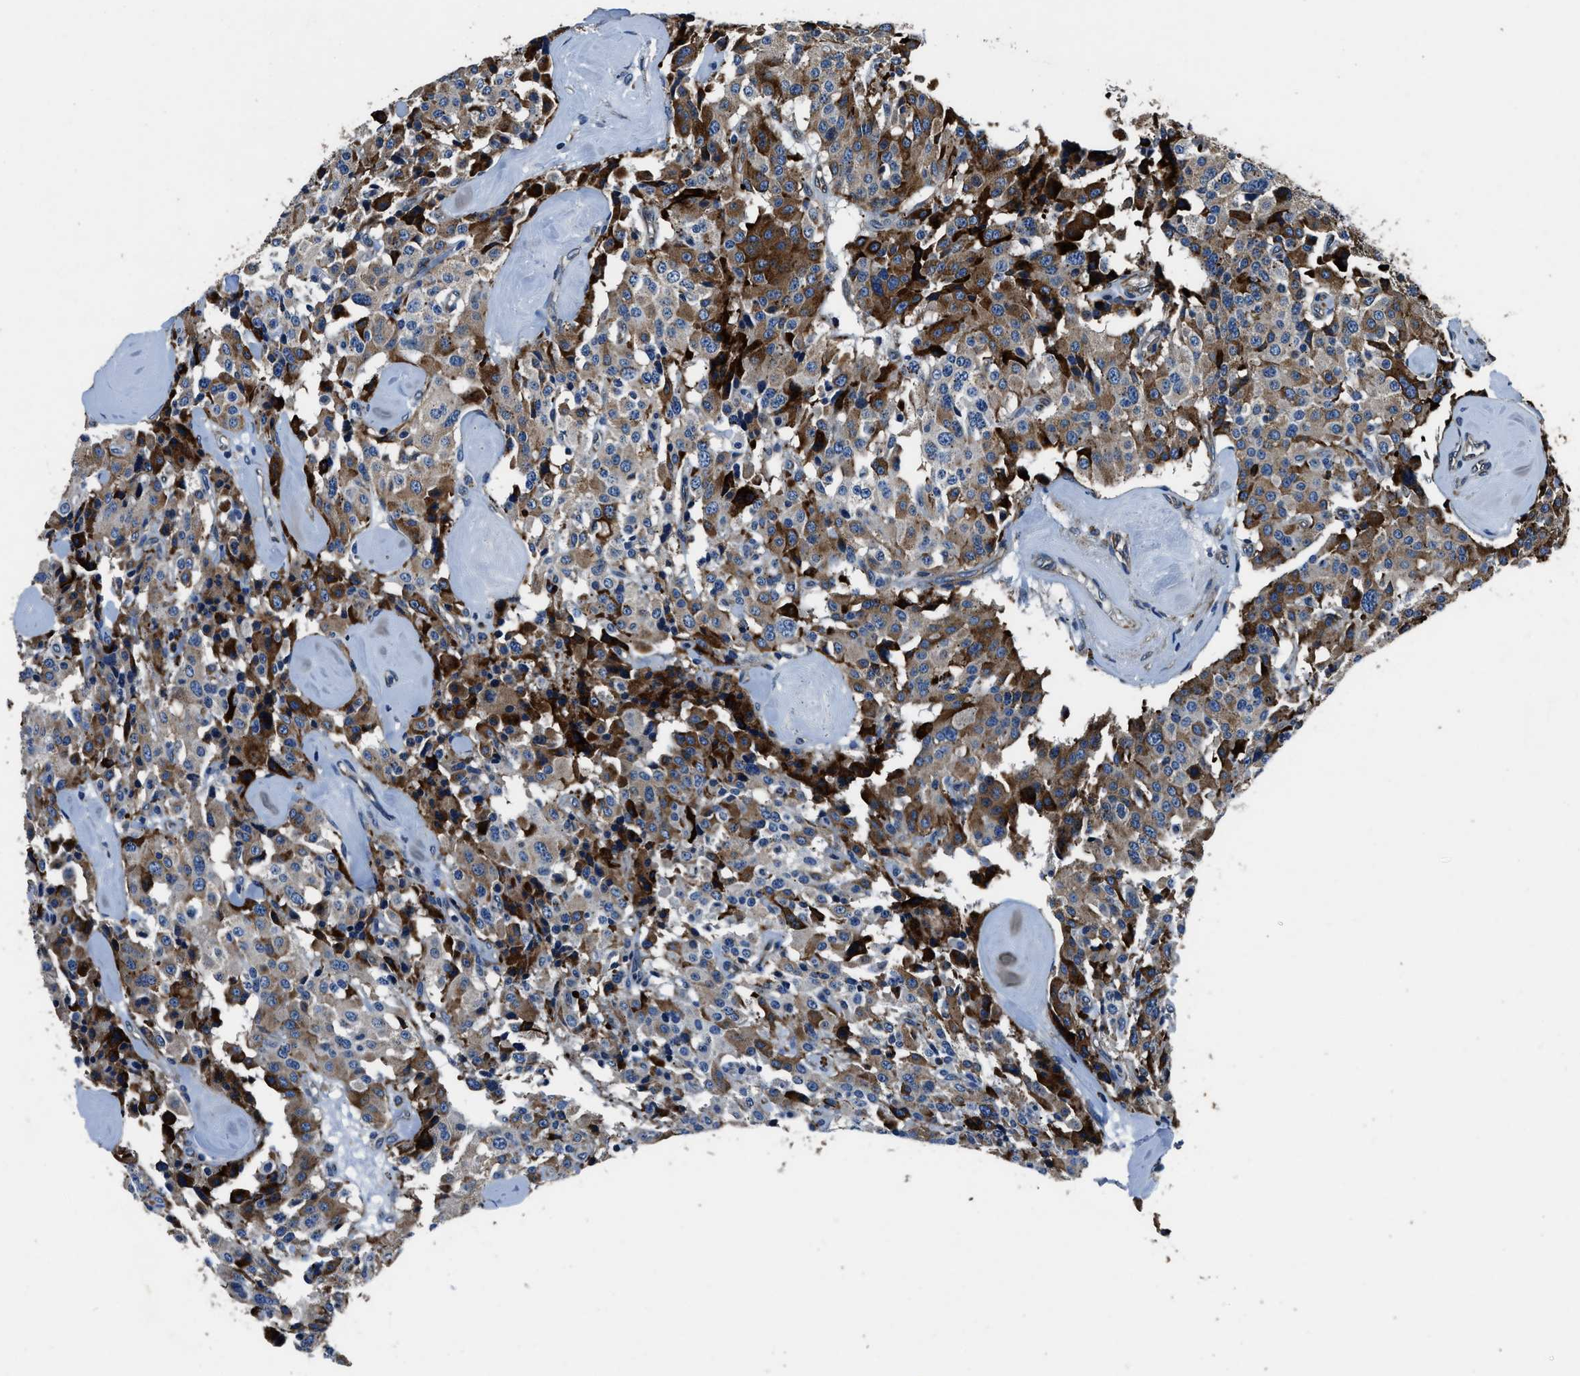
{"staining": {"intensity": "strong", "quantity": "25%-75%", "location": "cytoplasmic/membranous"}, "tissue": "carcinoid", "cell_type": "Tumor cells", "image_type": "cancer", "snomed": [{"axis": "morphology", "description": "Carcinoid, malignant, NOS"}, {"axis": "topography", "description": "Lung"}], "caption": "Carcinoid stained for a protein (brown) shows strong cytoplasmic/membranous positive positivity in about 25%-75% of tumor cells.", "gene": "OGDH", "patient": {"sex": "male", "age": 30}}